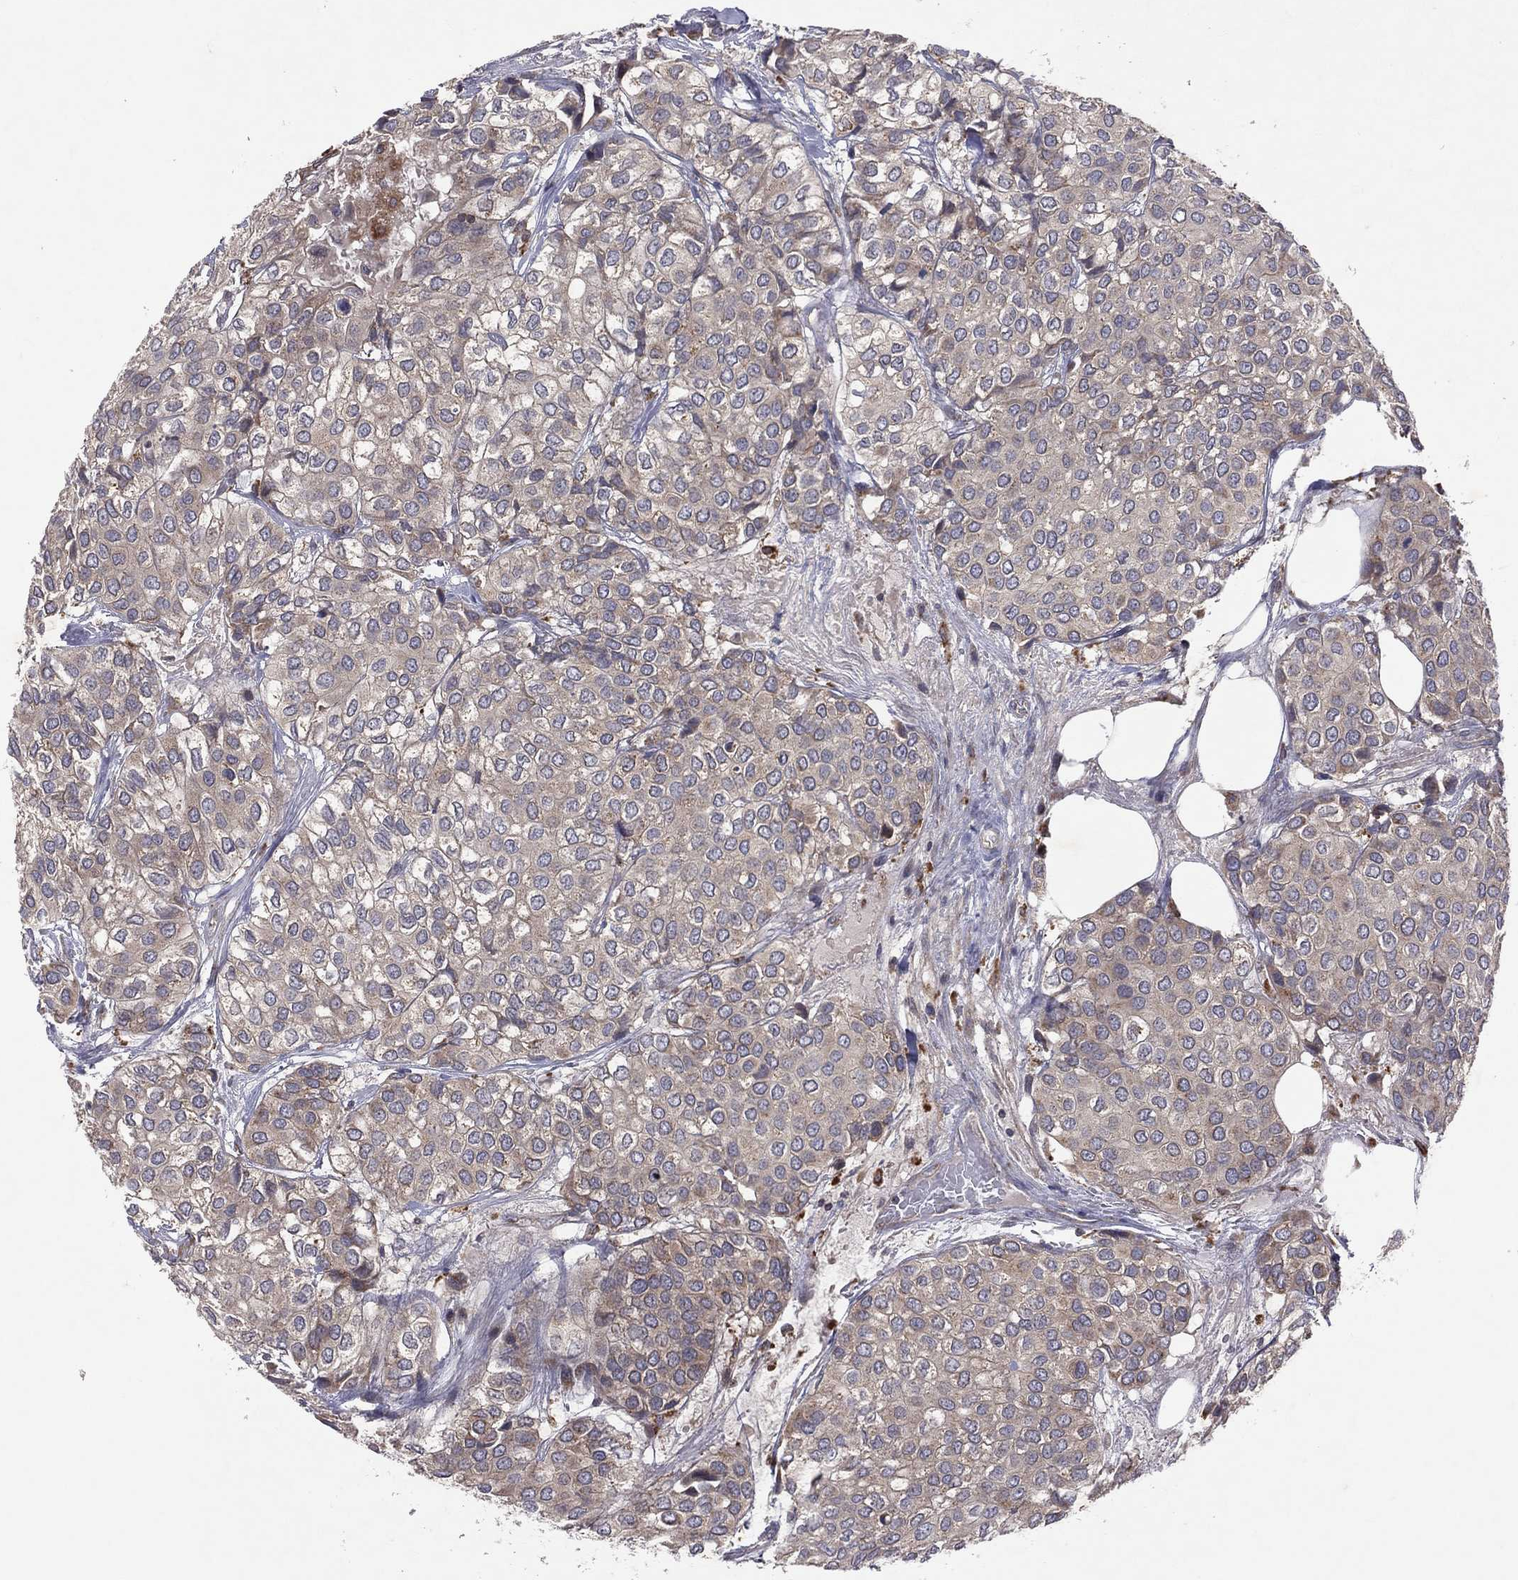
{"staining": {"intensity": "weak", "quantity": "<25%", "location": "cytoplasmic/membranous"}, "tissue": "urothelial cancer", "cell_type": "Tumor cells", "image_type": "cancer", "snomed": [{"axis": "morphology", "description": "Urothelial carcinoma, High grade"}, {"axis": "topography", "description": "Urinary bladder"}], "caption": "DAB (3,3'-diaminobenzidine) immunohistochemical staining of human high-grade urothelial carcinoma displays no significant expression in tumor cells.", "gene": "STARD3", "patient": {"sex": "male", "age": 73}}